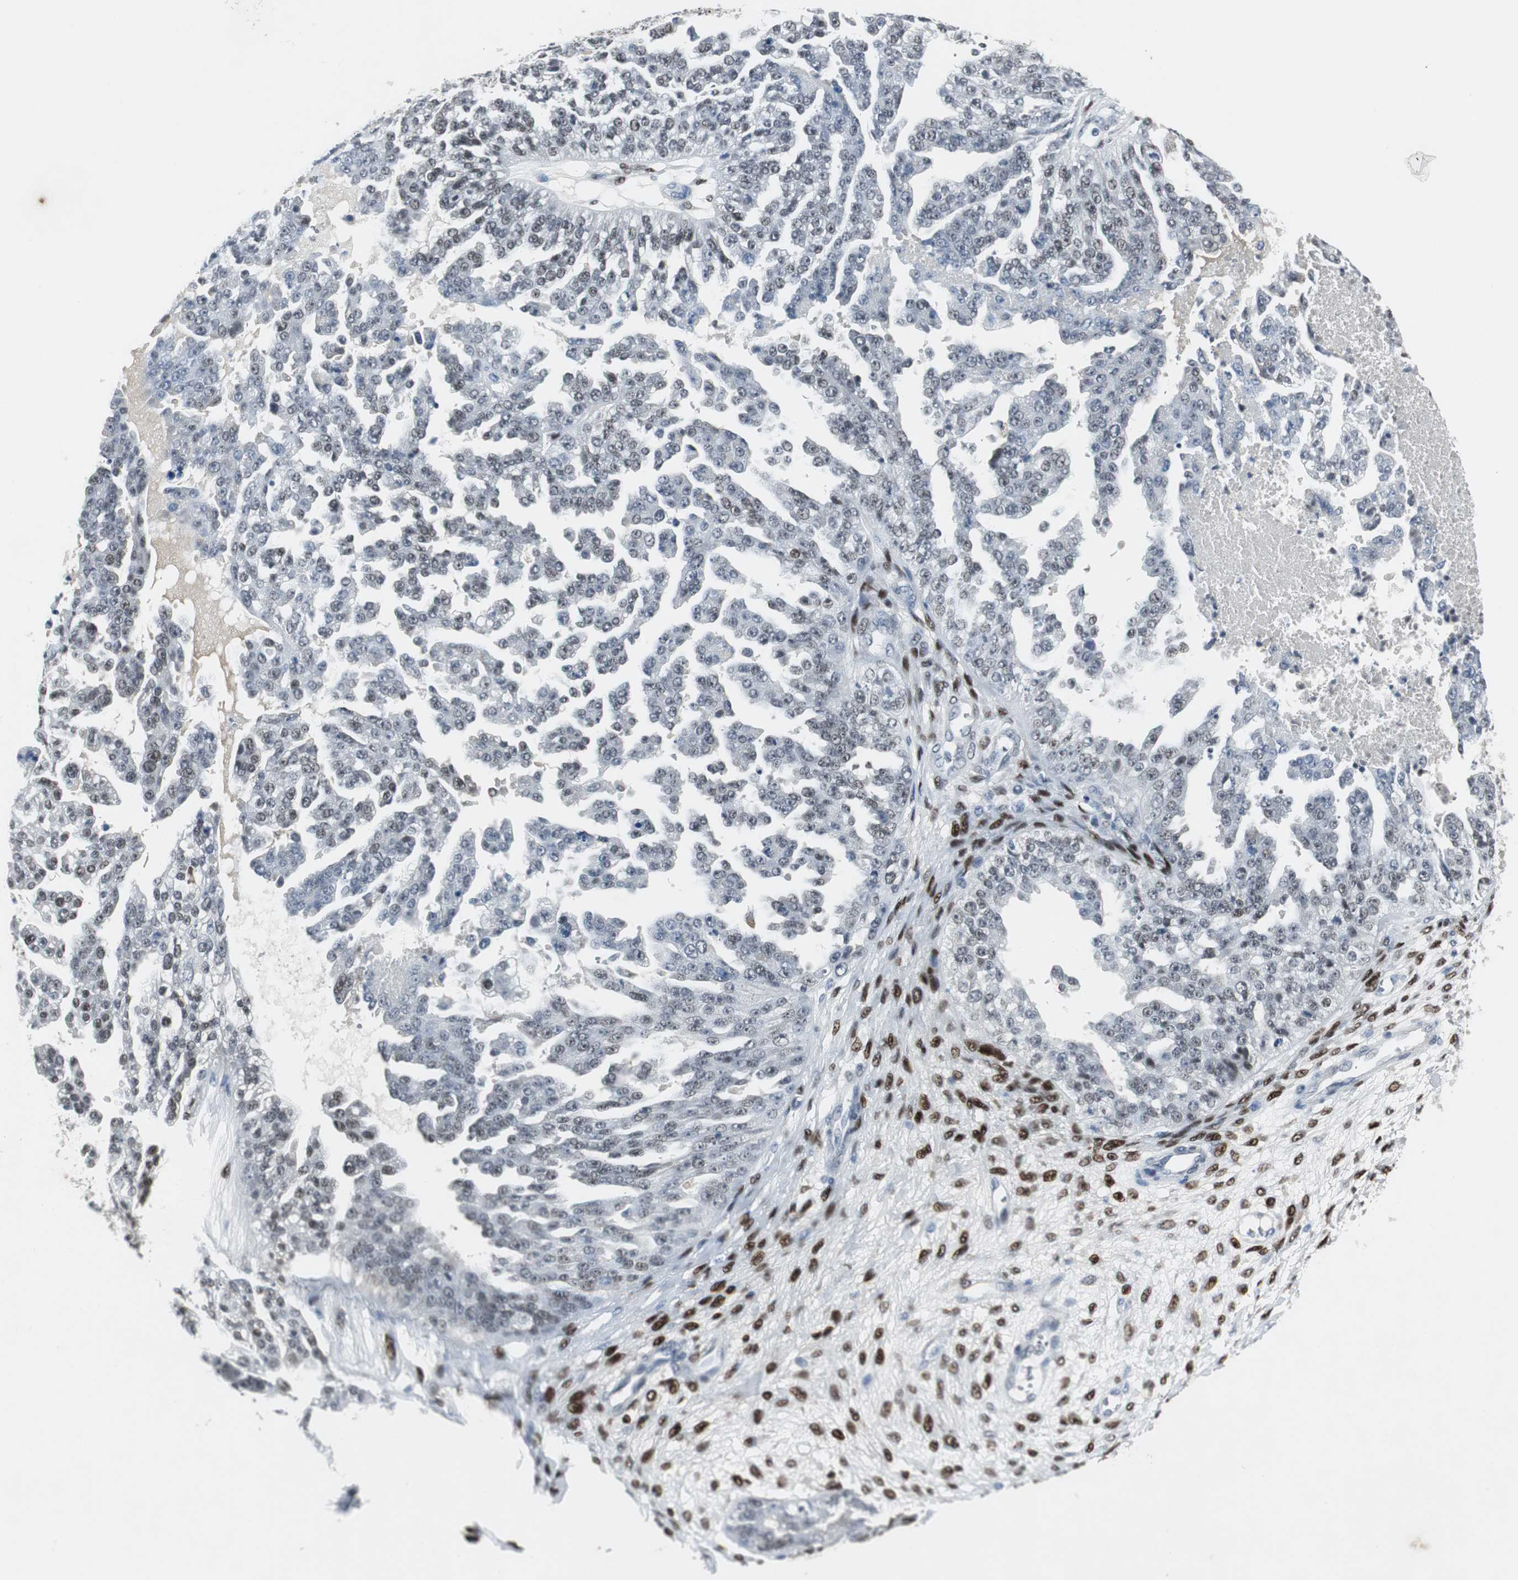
{"staining": {"intensity": "weak", "quantity": "25%-75%", "location": "nuclear"}, "tissue": "ovarian cancer", "cell_type": "Tumor cells", "image_type": "cancer", "snomed": [{"axis": "morphology", "description": "Carcinoma, NOS"}, {"axis": "topography", "description": "Soft tissue"}, {"axis": "topography", "description": "Ovary"}], "caption": "Human ovarian cancer (carcinoma) stained for a protein (brown) reveals weak nuclear positive expression in about 25%-75% of tumor cells.", "gene": "ELK1", "patient": {"sex": "female", "age": 54}}